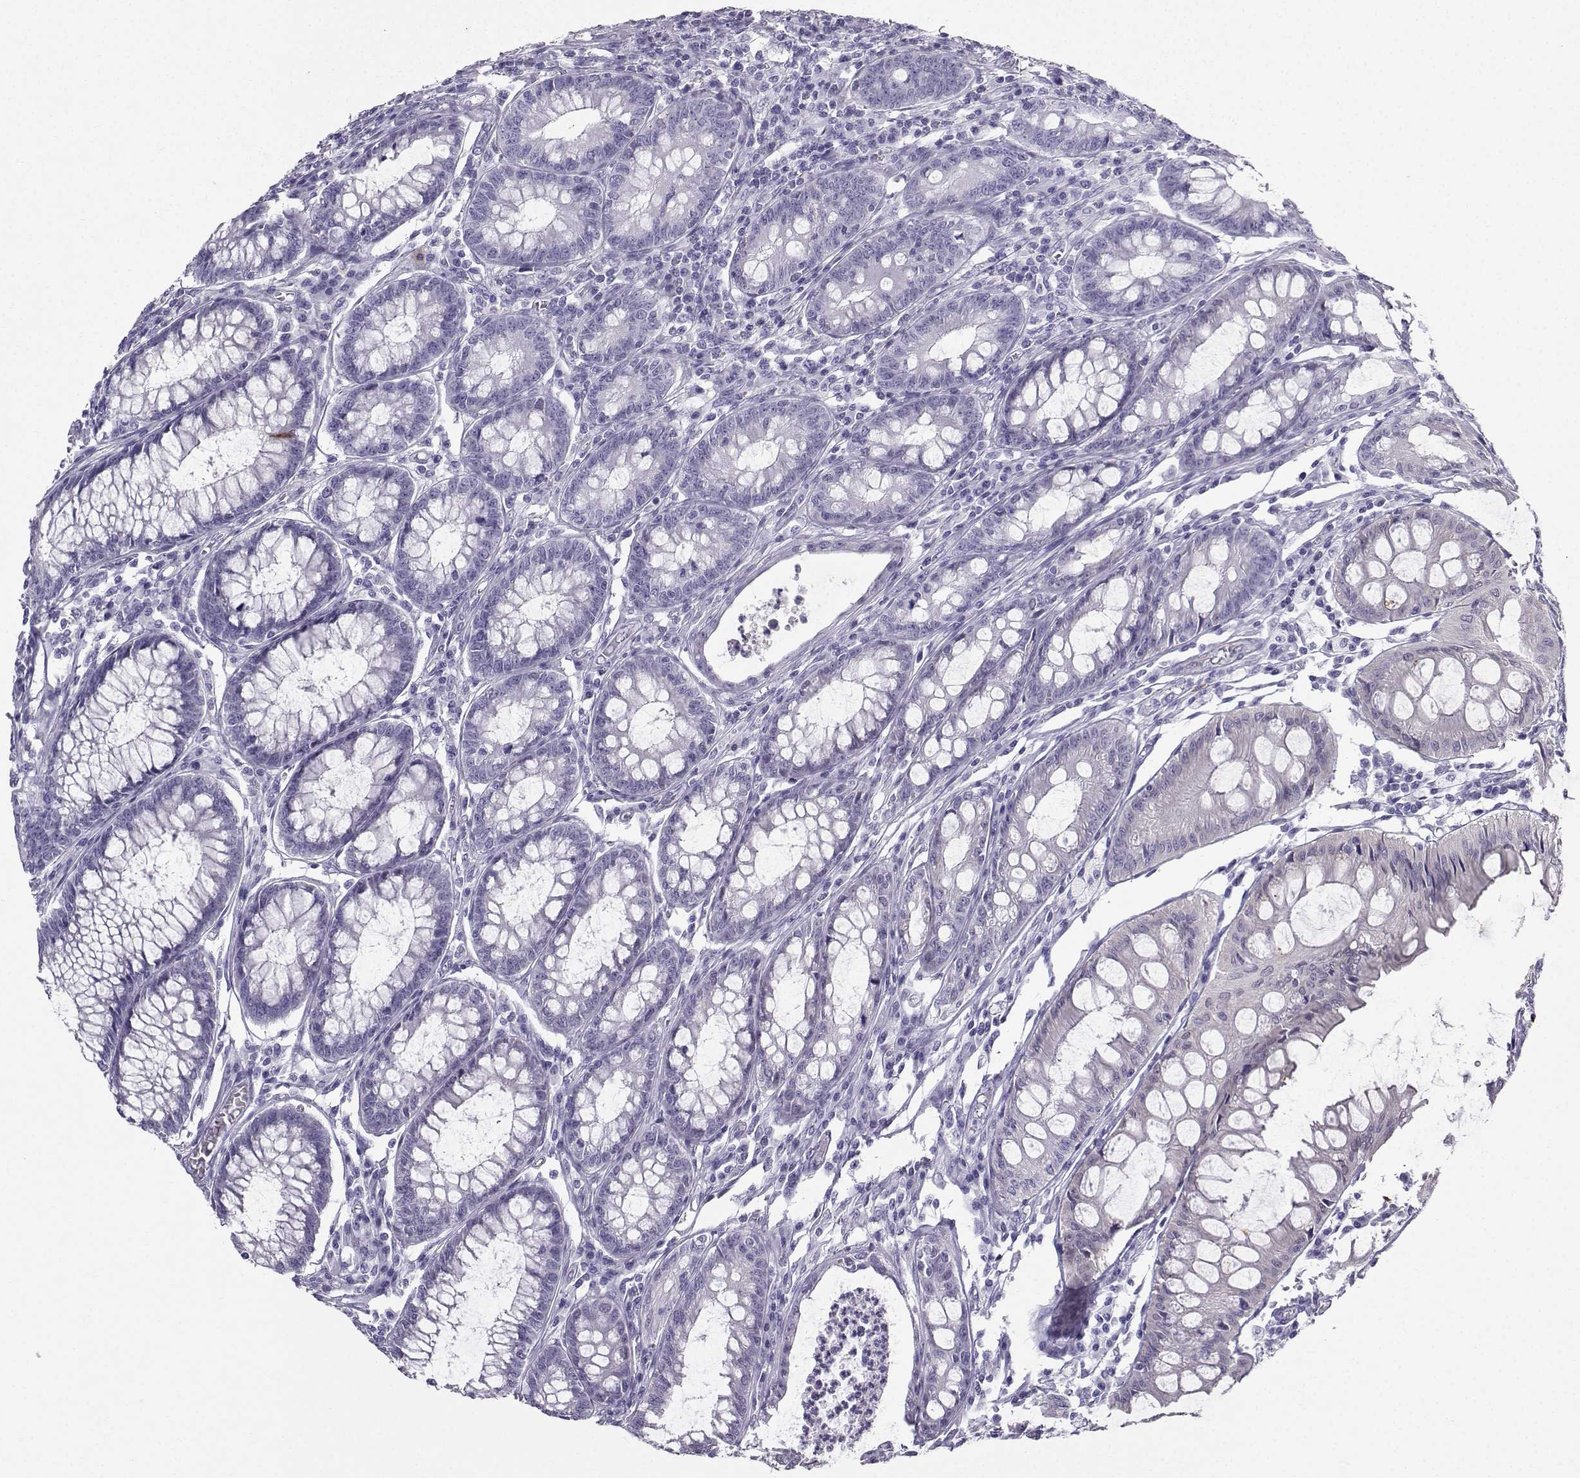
{"staining": {"intensity": "negative", "quantity": "none", "location": "none"}, "tissue": "colorectal cancer", "cell_type": "Tumor cells", "image_type": "cancer", "snomed": [{"axis": "morphology", "description": "Adenocarcinoma, NOS"}, {"axis": "topography", "description": "Rectum"}], "caption": "This is a histopathology image of immunohistochemistry staining of colorectal adenocarcinoma, which shows no expression in tumor cells.", "gene": "IQCD", "patient": {"sex": "female", "age": 85}}